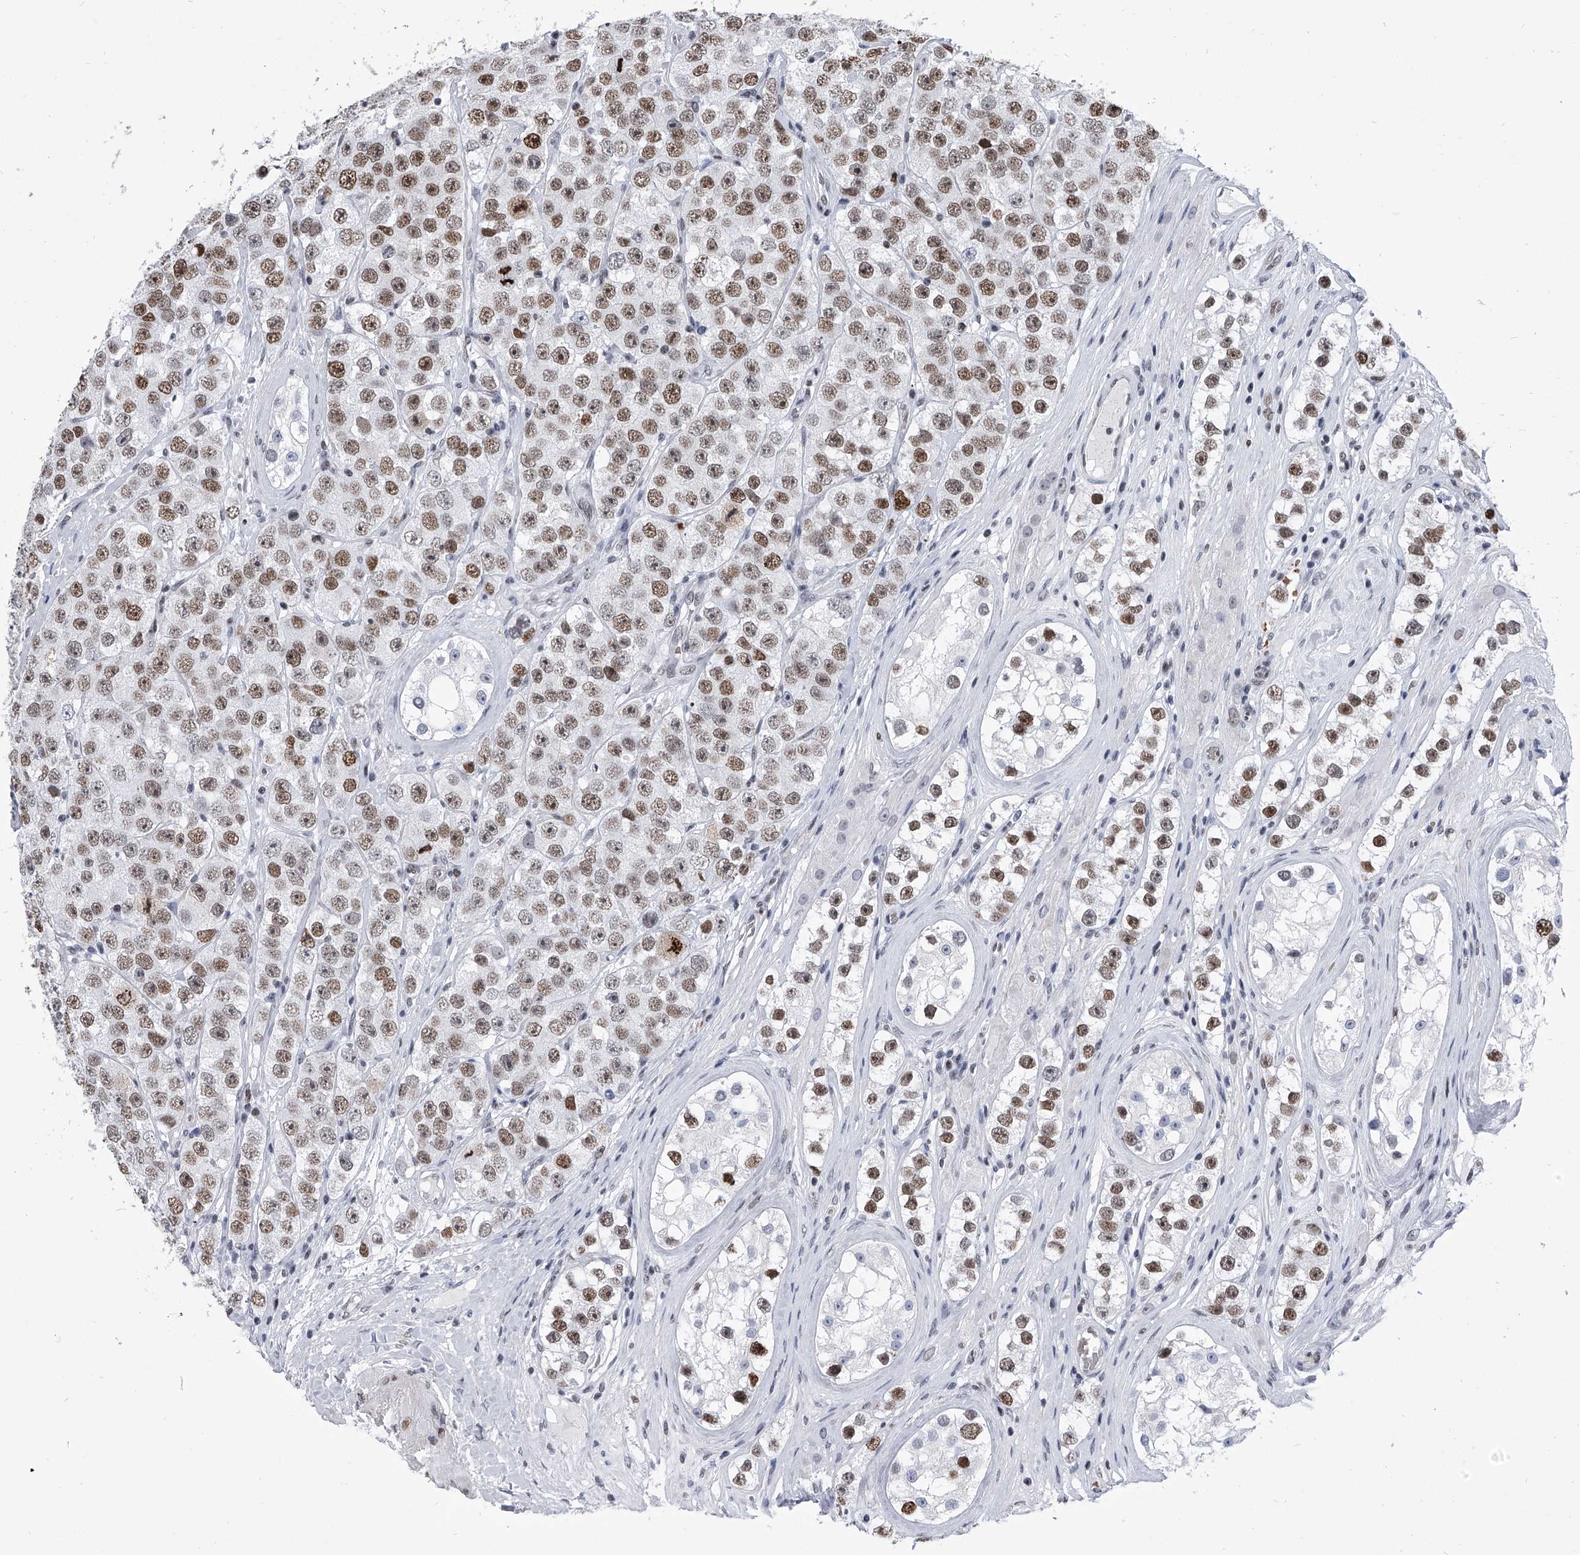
{"staining": {"intensity": "moderate", "quantity": ">75%", "location": "nuclear"}, "tissue": "testis cancer", "cell_type": "Tumor cells", "image_type": "cancer", "snomed": [{"axis": "morphology", "description": "Seminoma, NOS"}, {"axis": "topography", "description": "Testis"}], "caption": "Testis cancer stained with immunohistochemistry (IHC) displays moderate nuclear expression in approximately >75% of tumor cells.", "gene": "SIM2", "patient": {"sex": "male", "age": 28}}